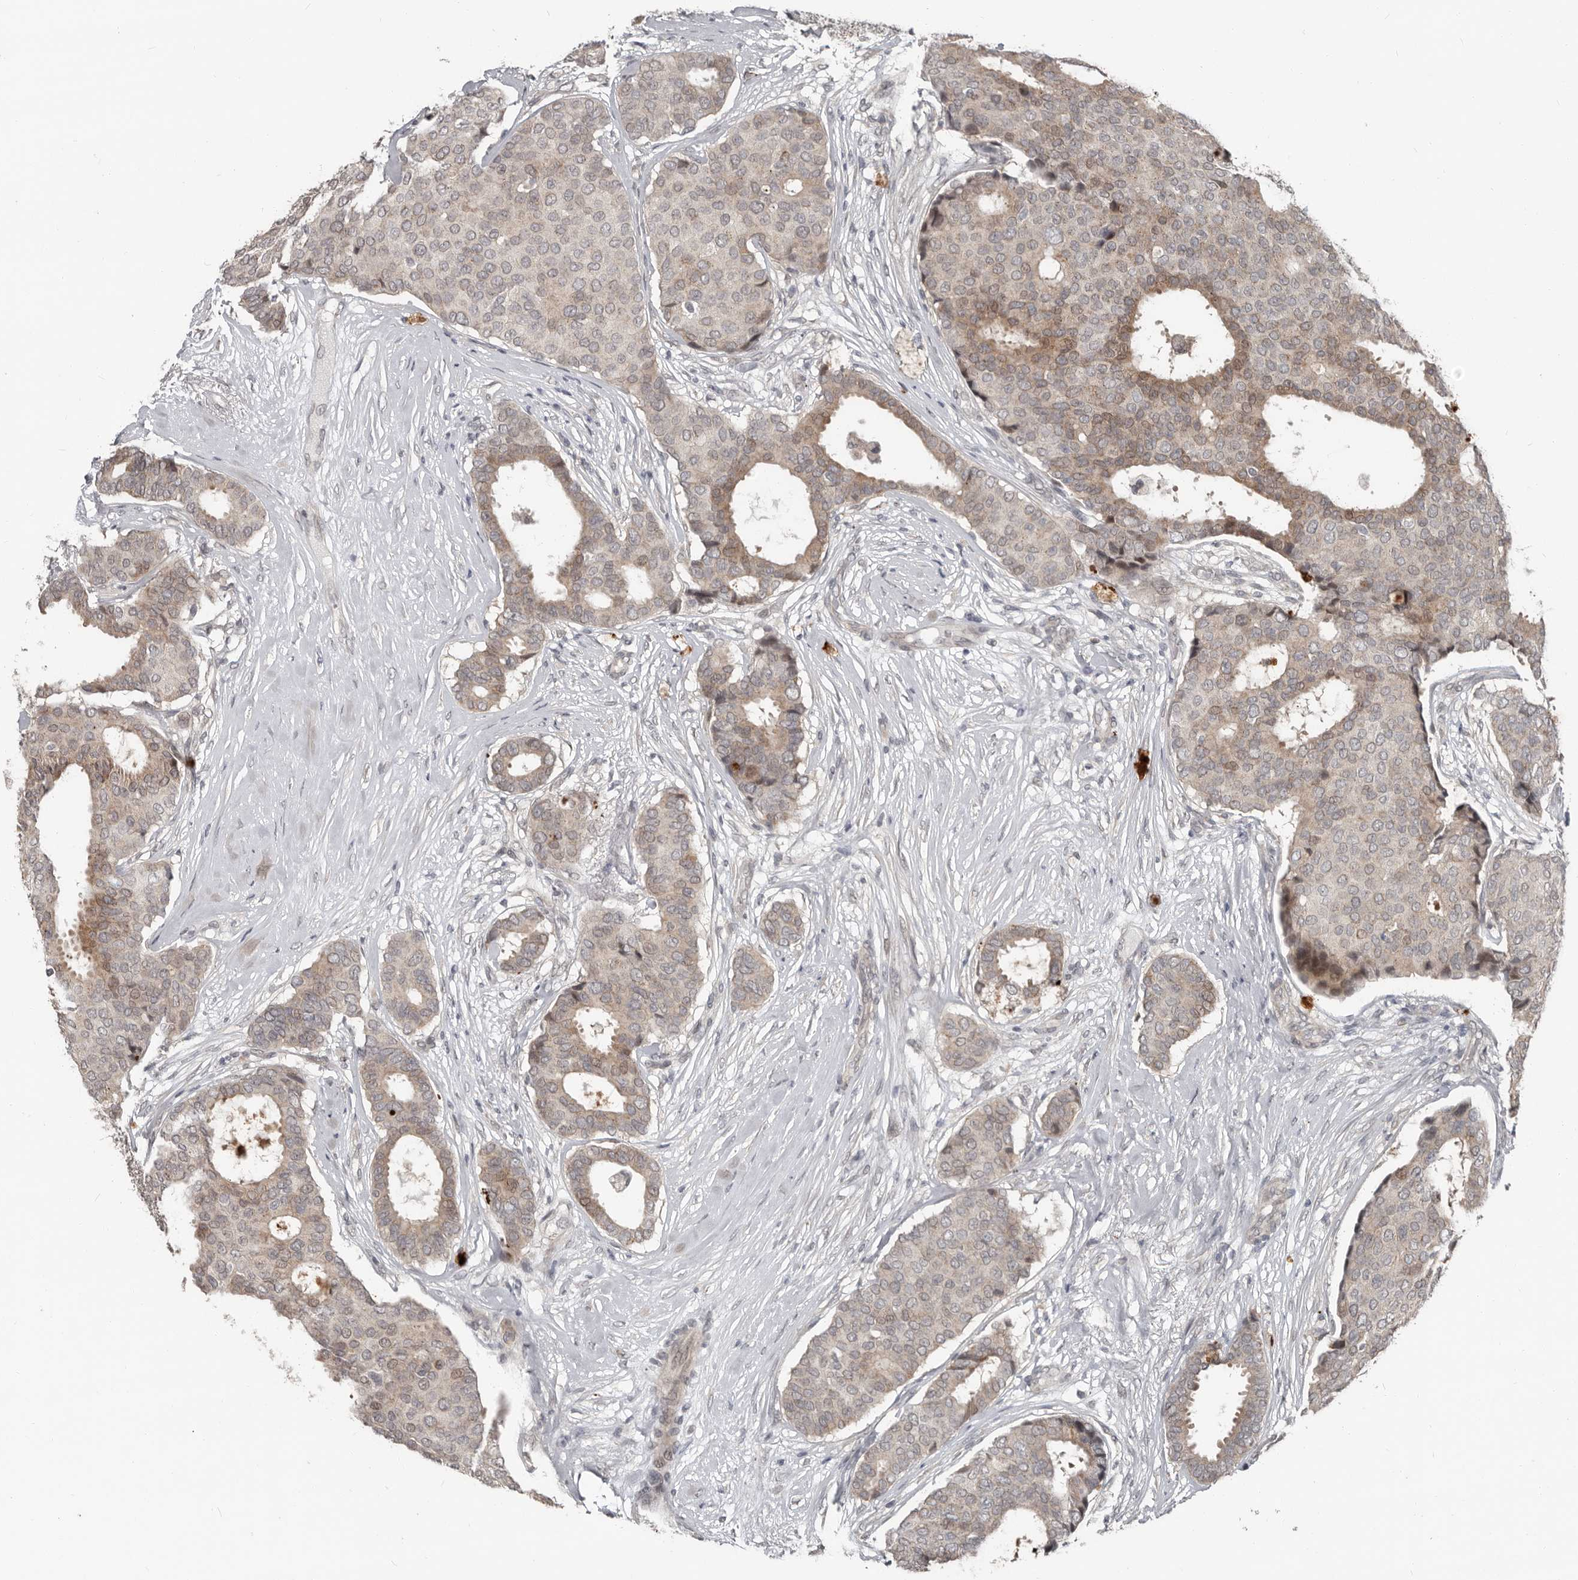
{"staining": {"intensity": "weak", "quantity": "25%-75%", "location": "cytoplasmic/membranous,nuclear"}, "tissue": "breast cancer", "cell_type": "Tumor cells", "image_type": "cancer", "snomed": [{"axis": "morphology", "description": "Duct carcinoma"}, {"axis": "topography", "description": "Breast"}], "caption": "Infiltrating ductal carcinoma (breast) was stained to show a protein in brown. There is low levels of weak cytoplasmic/membranous and nuclear expression in about 25%-75% of tumor cells. Using DAB (3,3'-diaminobenzidine) (brown) and hematoxylin (blue) stains, captured at high magnification using brightfield microscopy.", "gene": "APOL6", "patient": {"sex": "female", "age": 75}}